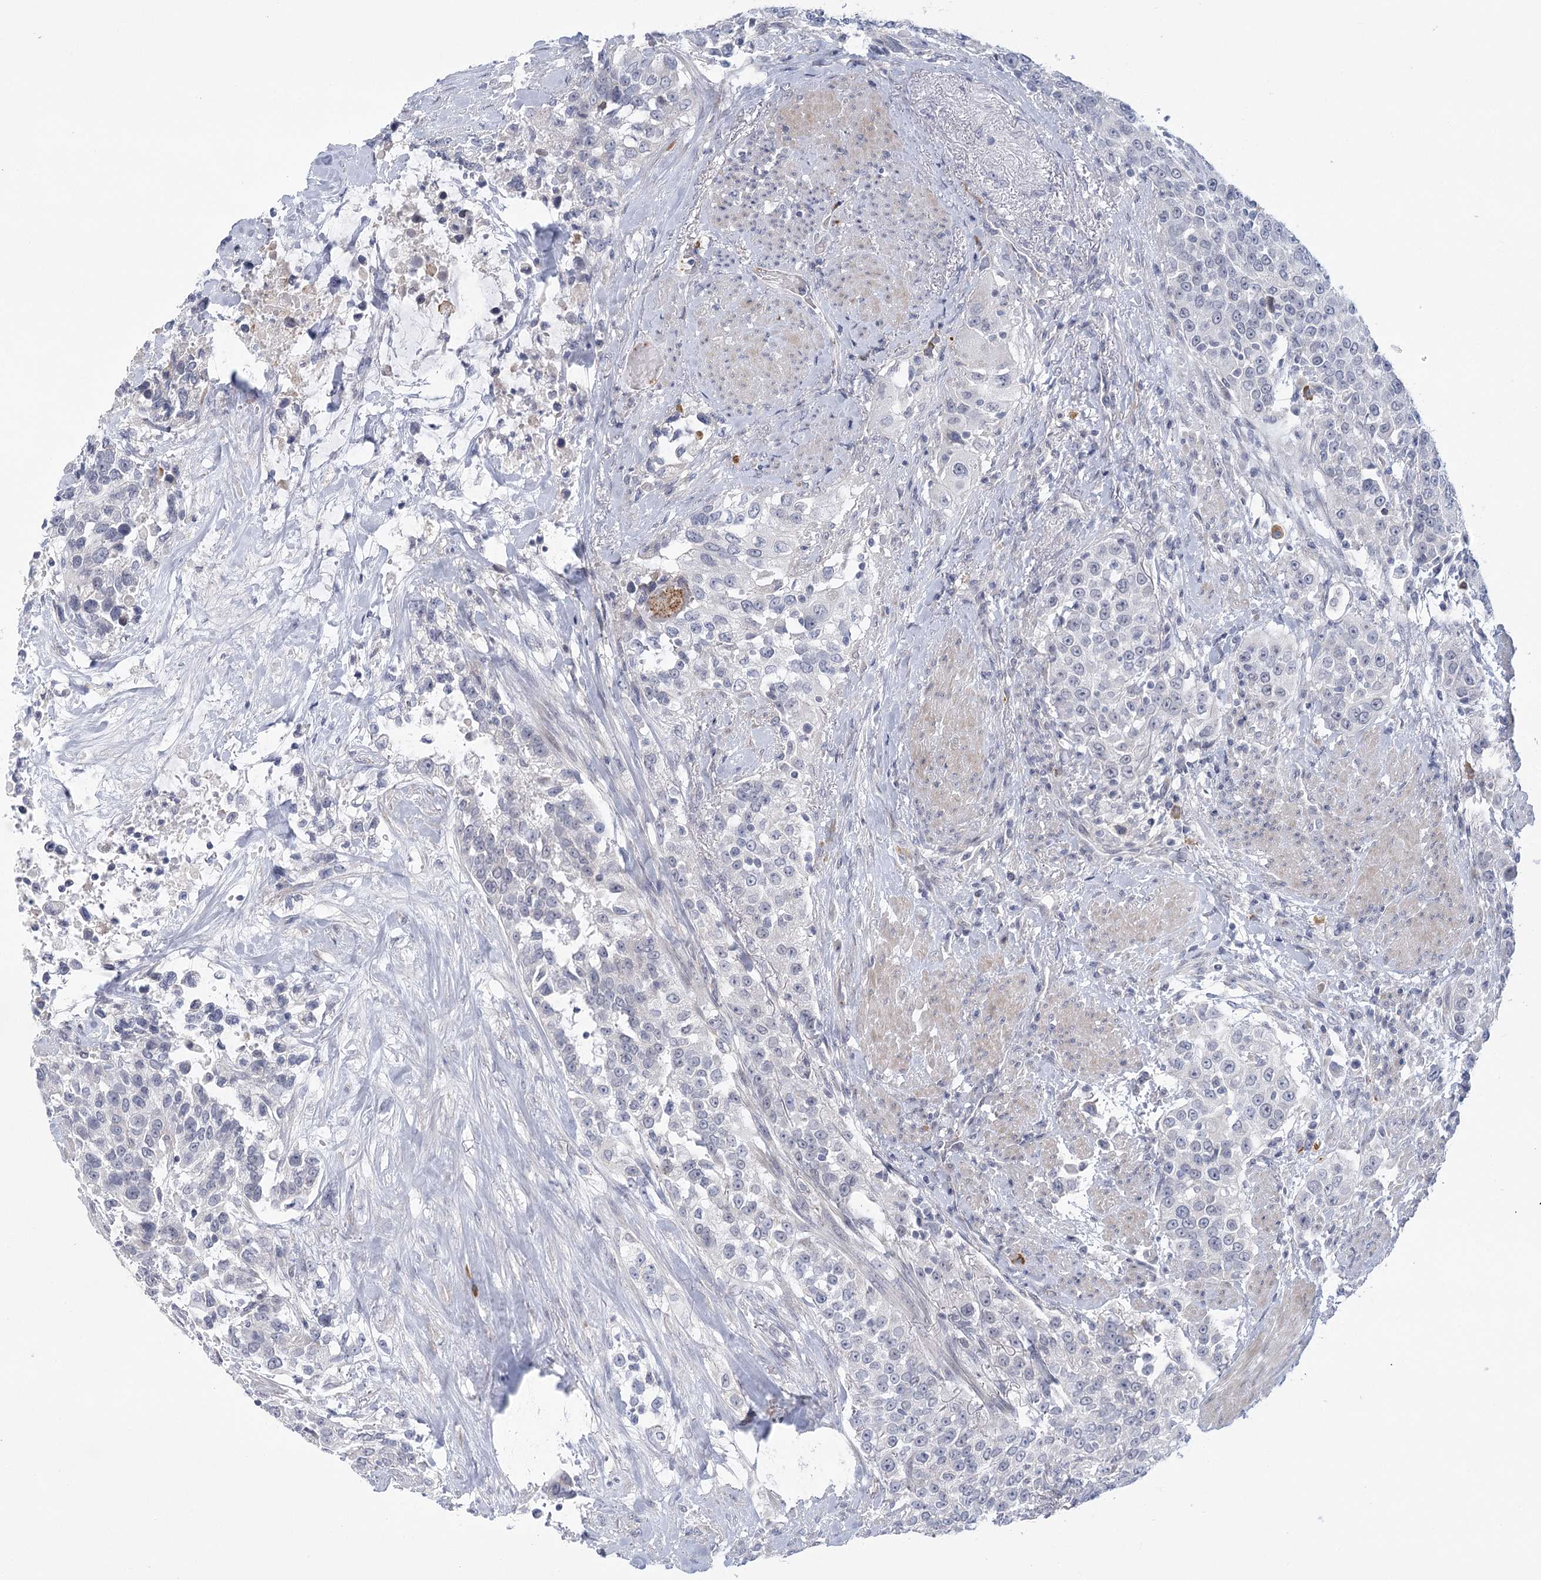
{"staining": {"intensity": "negative", "quantity": "none", "location": "none"}, "tissue": "urothelial cancer", "cell_type": "Tumor cells", "image_type": "cancer", "snomed": [{"axis": "morphology", "description": "Urothelial carcinoma, High grade"}, {"axis": "topography", "description": "Urinary bladder"}], "caption": "A high-resolution image shows immunohistochemistry (IHC) staining of high-grade urothelial carcinoma, which exhibits no significant expression in tumor cells. (Brightfield microscopy of DAB (3,3'-diaminobenzidine) immunohistochemistry (IHC) at high magnification).", "gene": "FAM76B", "patient": {"sex": "female", "age": 80}}